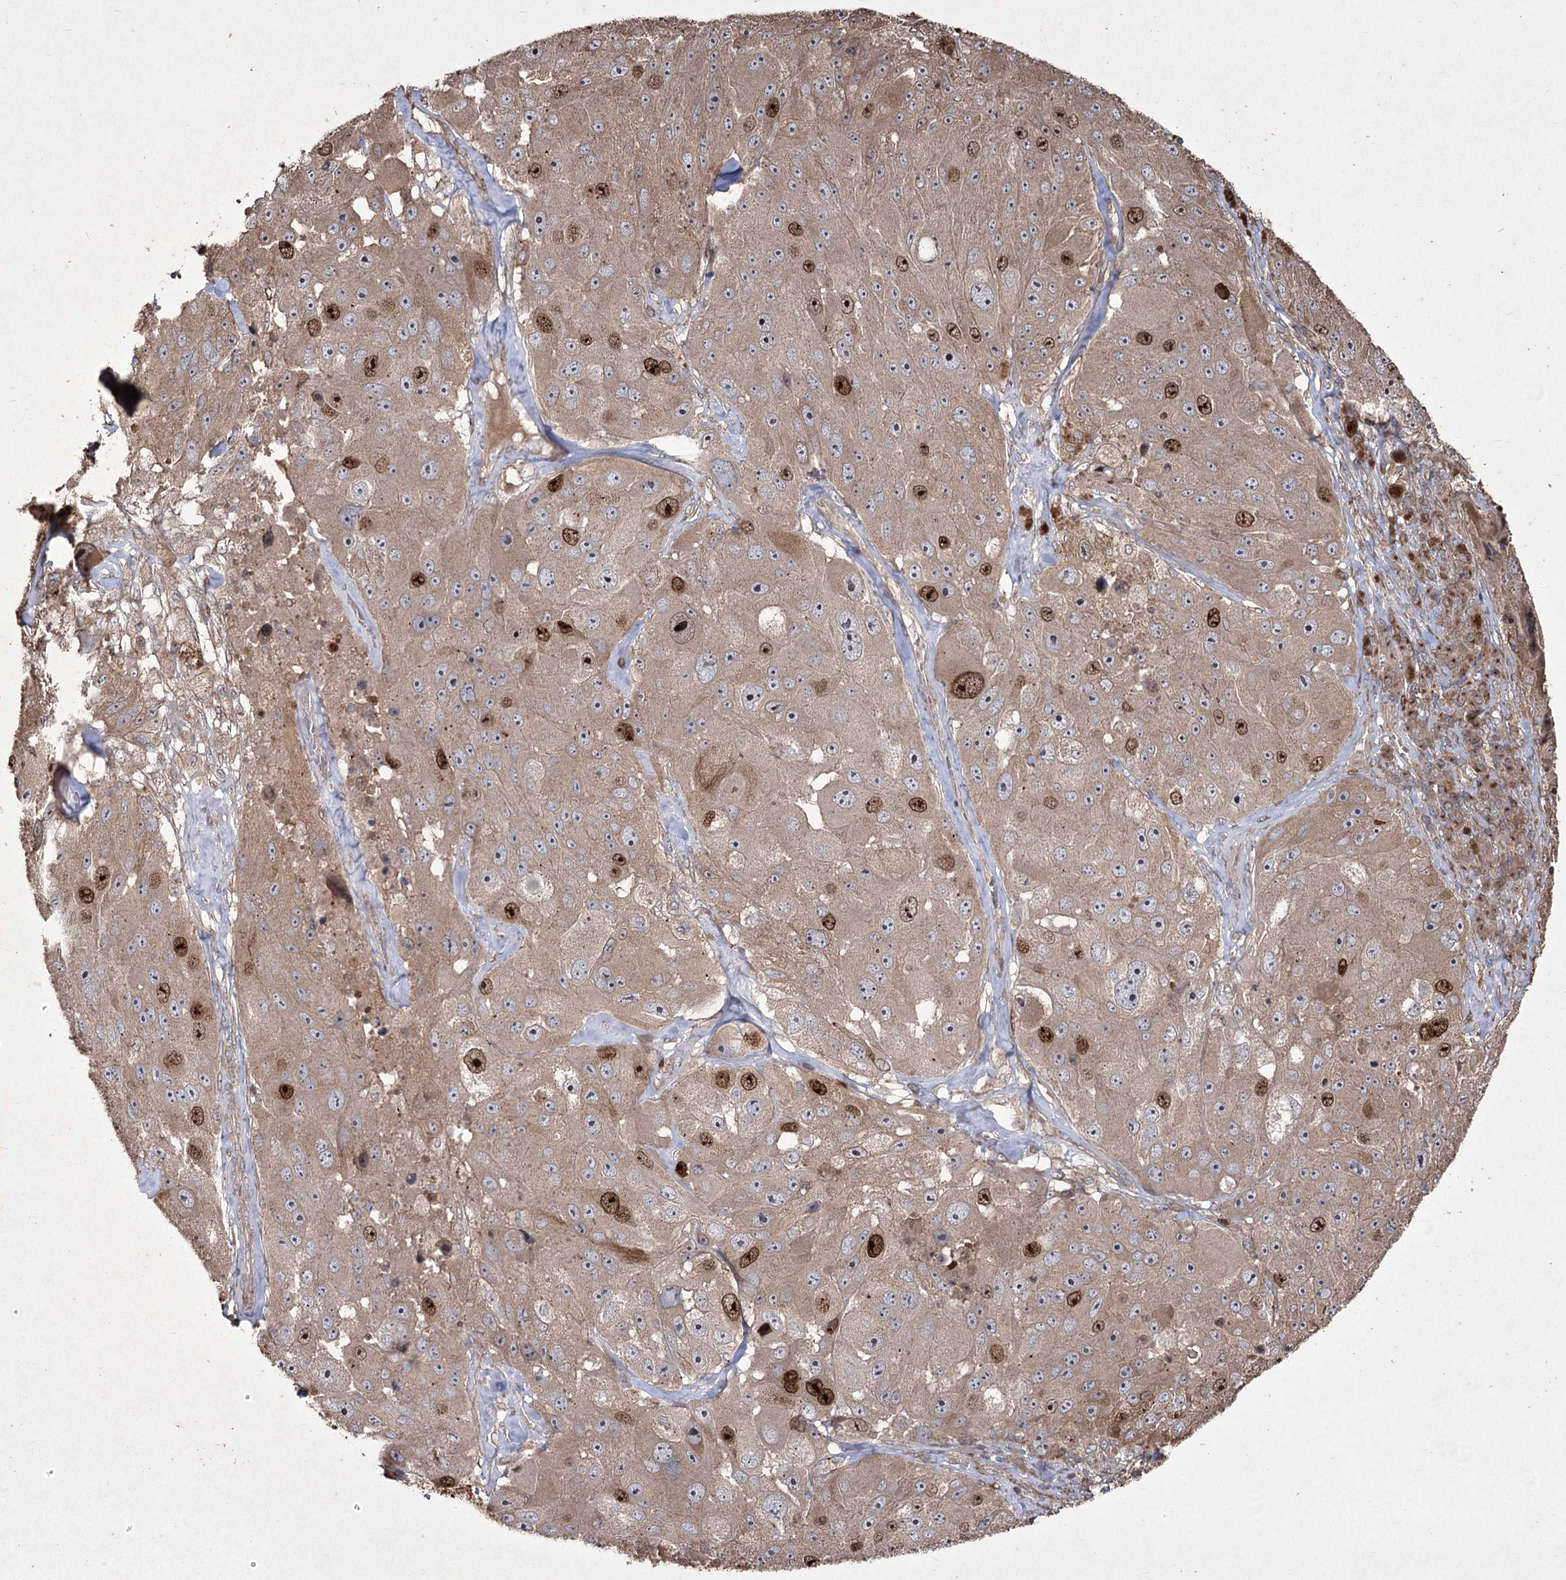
{"staining": {"intensity": "moderate", "quantity": ">75%", "location": "cytoplasmic/membranous,nuclear"}, "tissue": "melanoma", "cell_type": "Tumor cells", "image_type": "cancer", "snomed": [{"axis": "morphology", "description": "Malignant melanoma, Metastatic site"}, {"axis": "topography", "description": "Lymph node"}], "caption": "An immunohistochemistry (IHC) photomicrograph of neoplastic tissue is shown. Protein staining in brown highlights moderate cytoplasmic/membranous and nuclear positivity in melanoma within tumor cells. The staining was performed using DAB, with brown indicating positive protein expression. Nuclei are stained blue with hematoxylin.", "gene": "PRC1", "patient": {"sex": "male", "age": 62}}